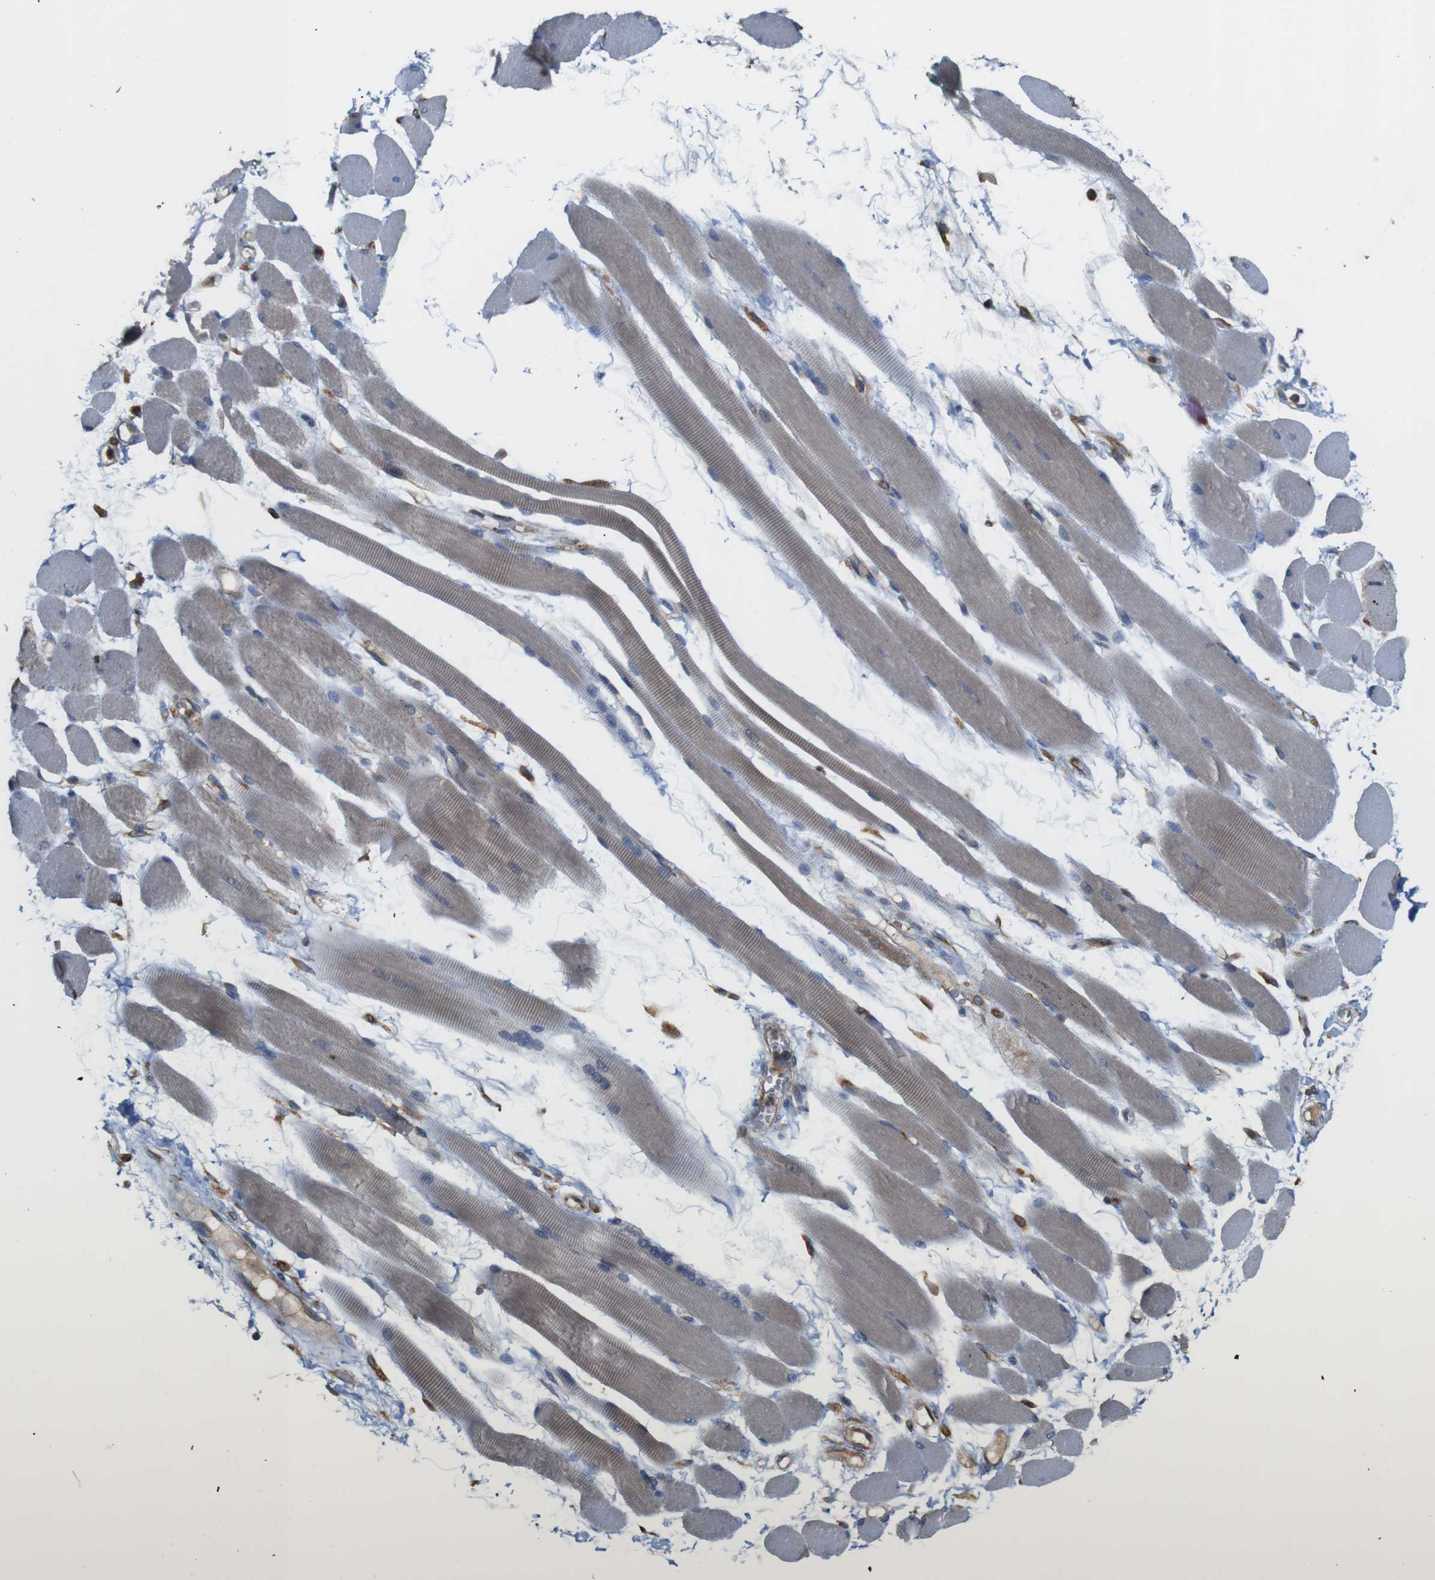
{"staining": {"intensity": "weak", "quantity": "<25%", "location": "cytoplasmic/membranous"}, "tissue": "skeletal muscle", "cell_type": "Myocytes", "image_type": "normal", "snomed": [{"axis": "morphology", "description": "Normal tissue, NOS"}, {"axis": "topography", "description": "Skeletal muscle"}, {"axis": "topography", "description": "Peripheral nerve tissue"}], "caption": "The histopathology image reveals no staining of myocytes in normal skeletal muscle.", "gene": "UGGT1", "patient": {"sex": "female", "age": 84}}